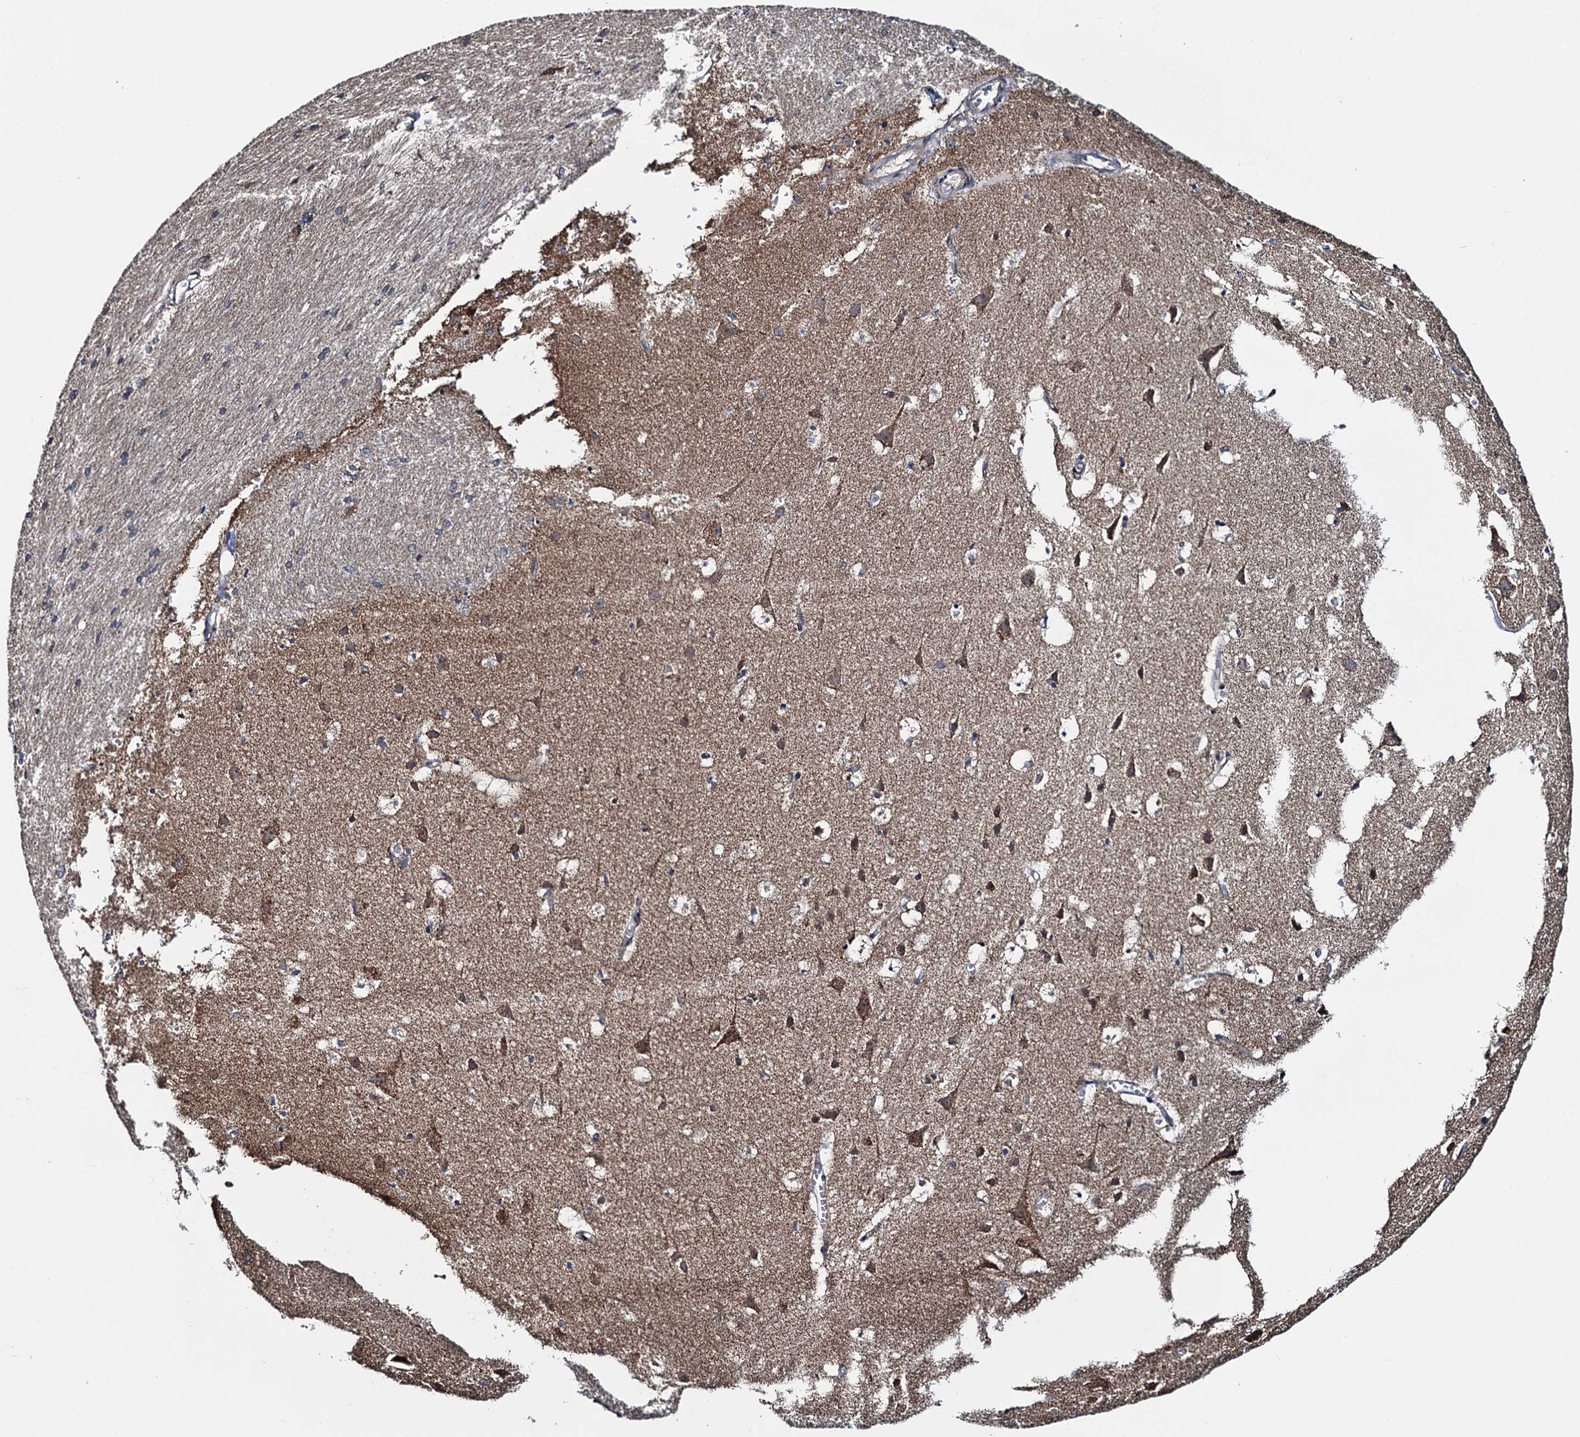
{"staining": {"intensity": "weak", "quantity": ">75%", "location": "cytoplasmic/membranous"}, "tissue": "cerebral cortex", "cell_type": "Endothelial cells", "image_type": "normal", "snomed": [{"axis": "morphology", "description": "Normal tissue, NOS"}, {"axis": "topography", "description": "Cerebral cortex"}], "caption": "Endothelial cells show weak cytoplasmic/membranous expression in about >75% of cells in normal cerebral cortex. Using DAB (3,3'-diaminobenzidine) (brown) and hematoxylin (blue) stains, captured at high magnification using brightfield microscopy.", "gene": "CCDC102A", "patient": {"sex": "male", "age": 54}}